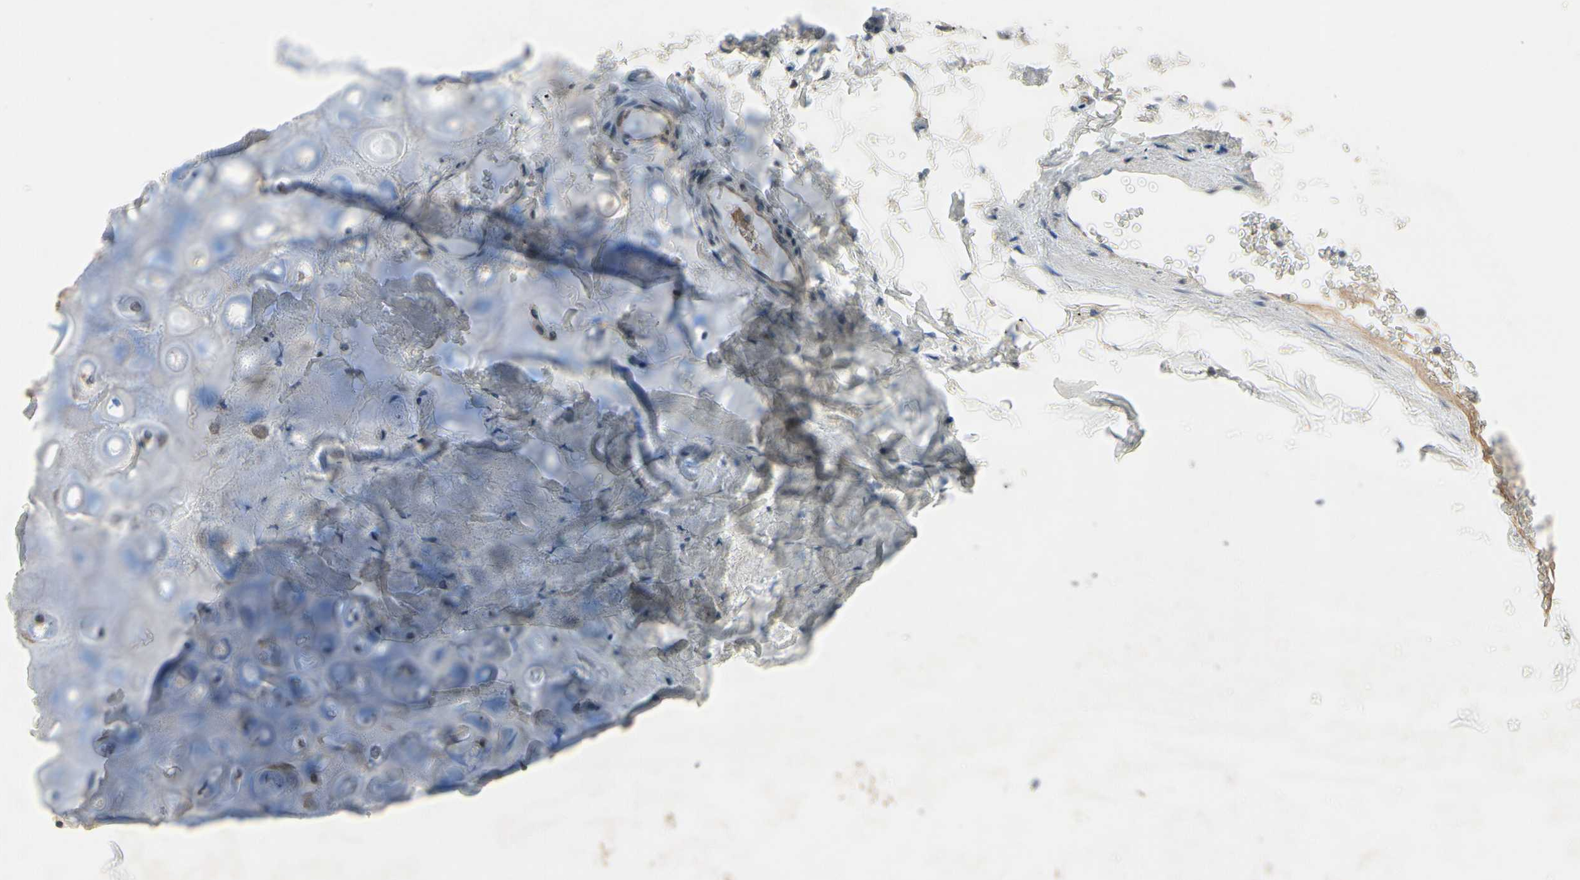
{"staining": {"intensity": "weak", "quantity": ">75%", "location": "cytoplasmic/membranous"}, "tissue": "adipose tissue", "cell_type": "Adipocytes", "image_type": "normal", "snomed": [{"axis": "morphology", "description": "Normal tissue, NOS"}, {"axis": "topography", "description": "Cartilage tissue"}, {"axis": "topography", "description": "Bronchus"}], "caption": "Protein expression analysis of unremarkable adipose tissue shows weak cytoplasmic/membranous staining in approximately >75% of adipocytes.", "gene": "PIP5K1B", "patient": {"sex": "female", "age": 73}}